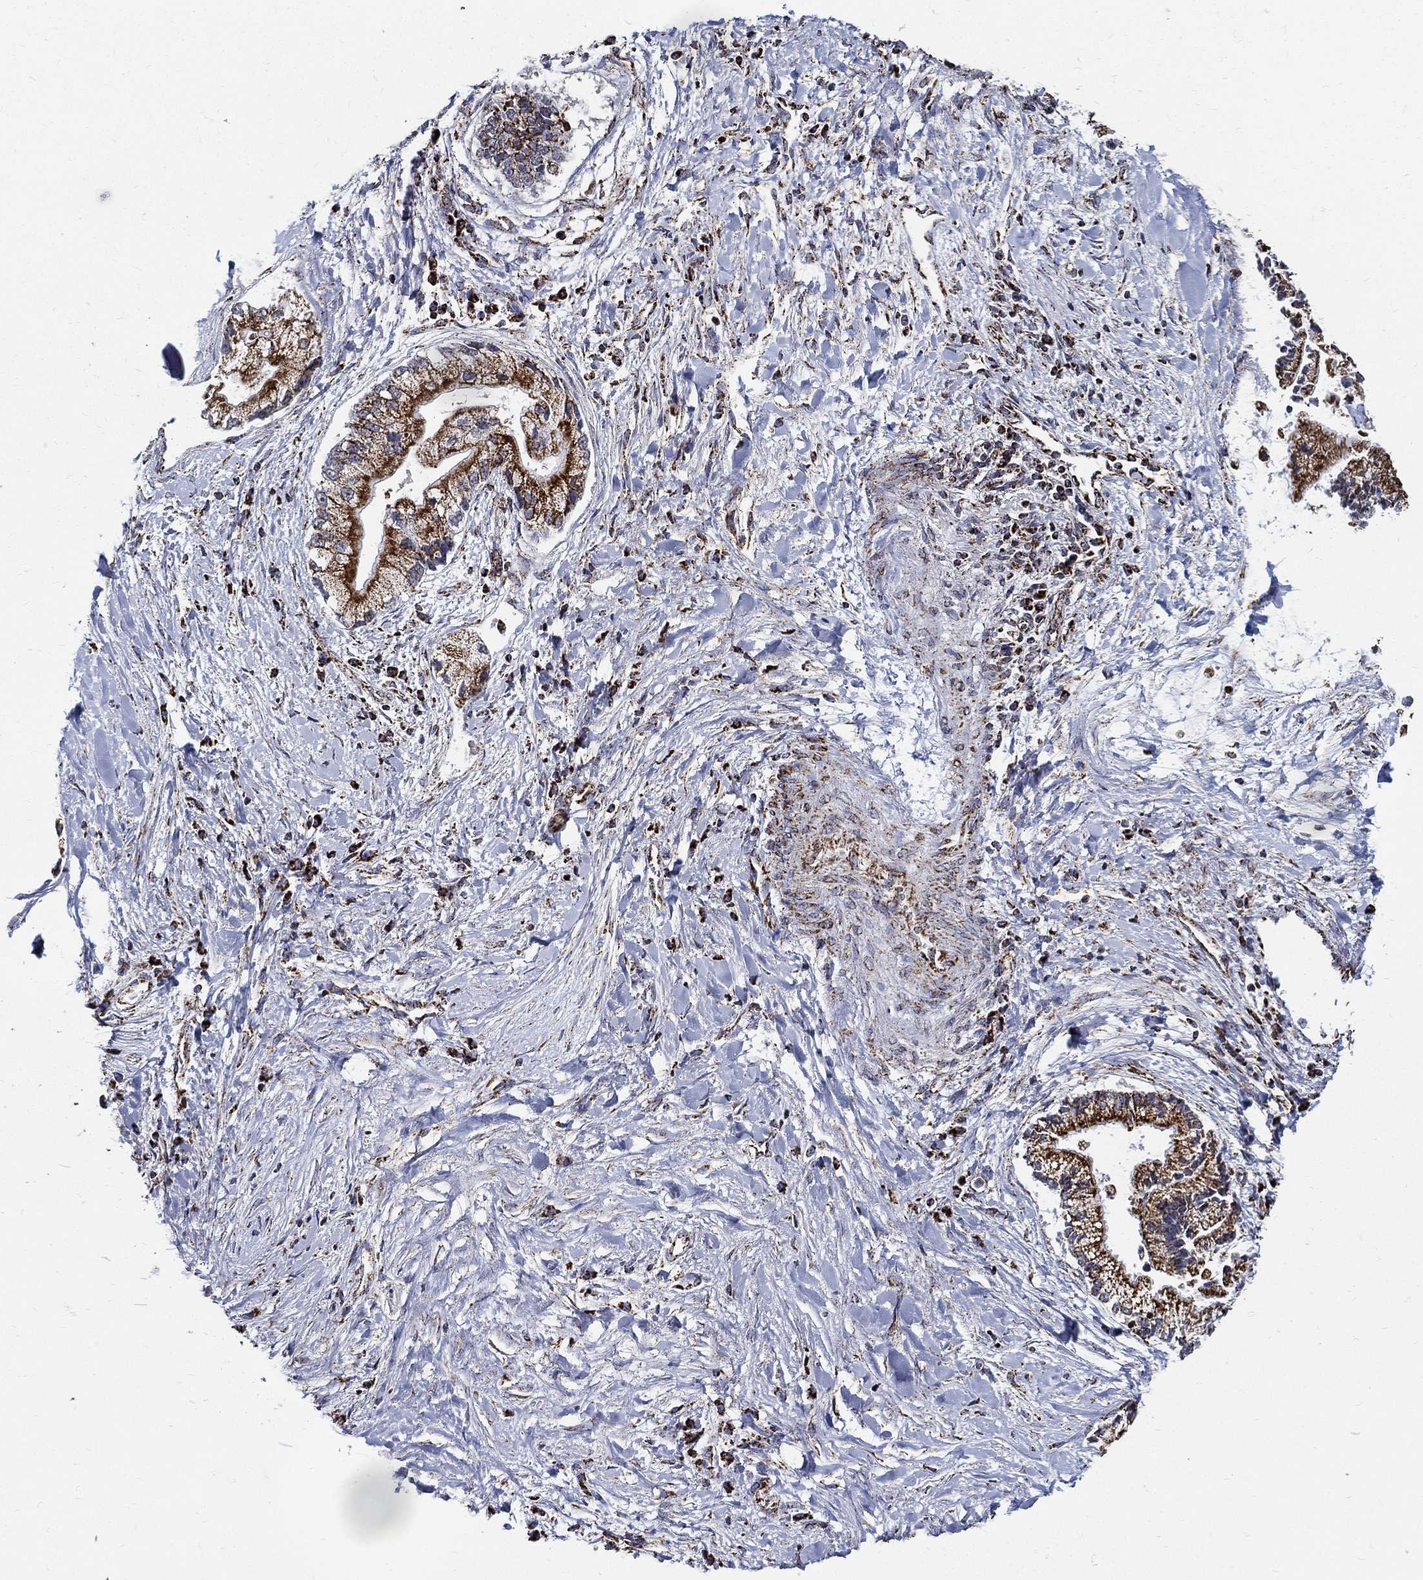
{"staining": {"intensity": "strong", "quantity": ">75%", "location": "cytoplasmic/membranous"}, "tissue": "liver cancer", "cell_type": "Tumor cells", "image_type": "cancer", "snomed": [{"axis": "morphology", "description": "Cholangiocarcinoma"}, {"axis": "topography", "description": "Liver"}], "caption": "DAB (3,3'-diaminobenzidine) immunohistochemical staining of liver cancer (cholangiocarcinoma) demonstrates strong cytoplasmic/membranous protein expression in approximately >75% of tumor cells. (DAB IHC, brown staining for protein, blue staining for nuclei).", "gene": "NDUFAB1", "patient": {"sex": "male", "age": 50}}